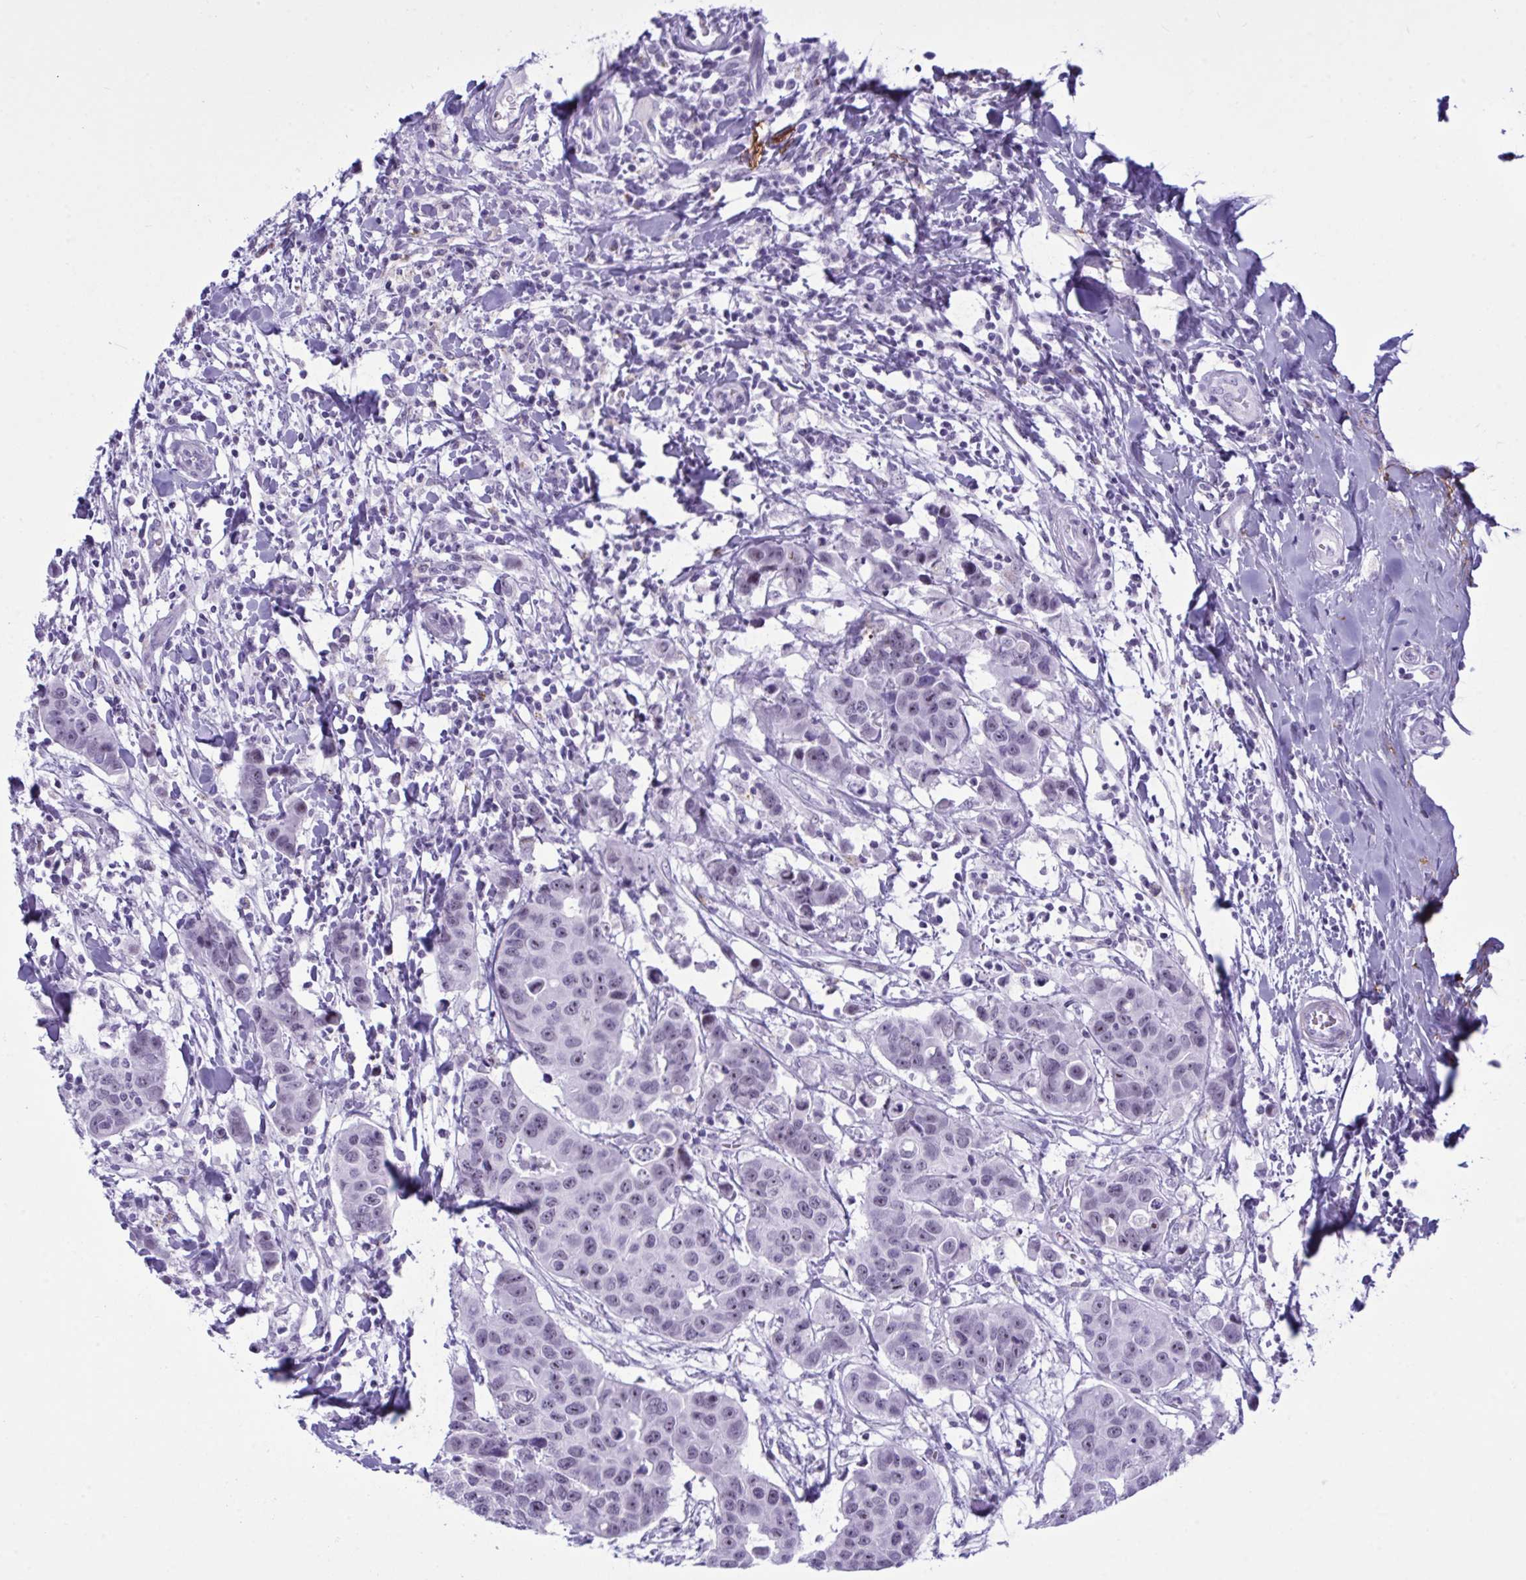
{"staining": {"intensity": "negative", "quantity": "none", "location": "none"}, "tissue": "breast cancer", "cell_type": "Tumor cells", "image_type": "cancer", "snomed": [{"axis": "morphology", "description": "Duct carcinoma"}, {"axis": "topography", "description": "Breast"}], "caption": "High magnification brightfield microscopy of breast cancer (infiltrating ductal carcinoma) stained with DAB (brown) and counterstained with hematoxylin (blue): tumor cells show no significant positivity. (DAB immunohistochemistry (IHC) with hematoxylin counter stain).", "gene": "ELN", "patient": {"sex": "female", "age": 24}}